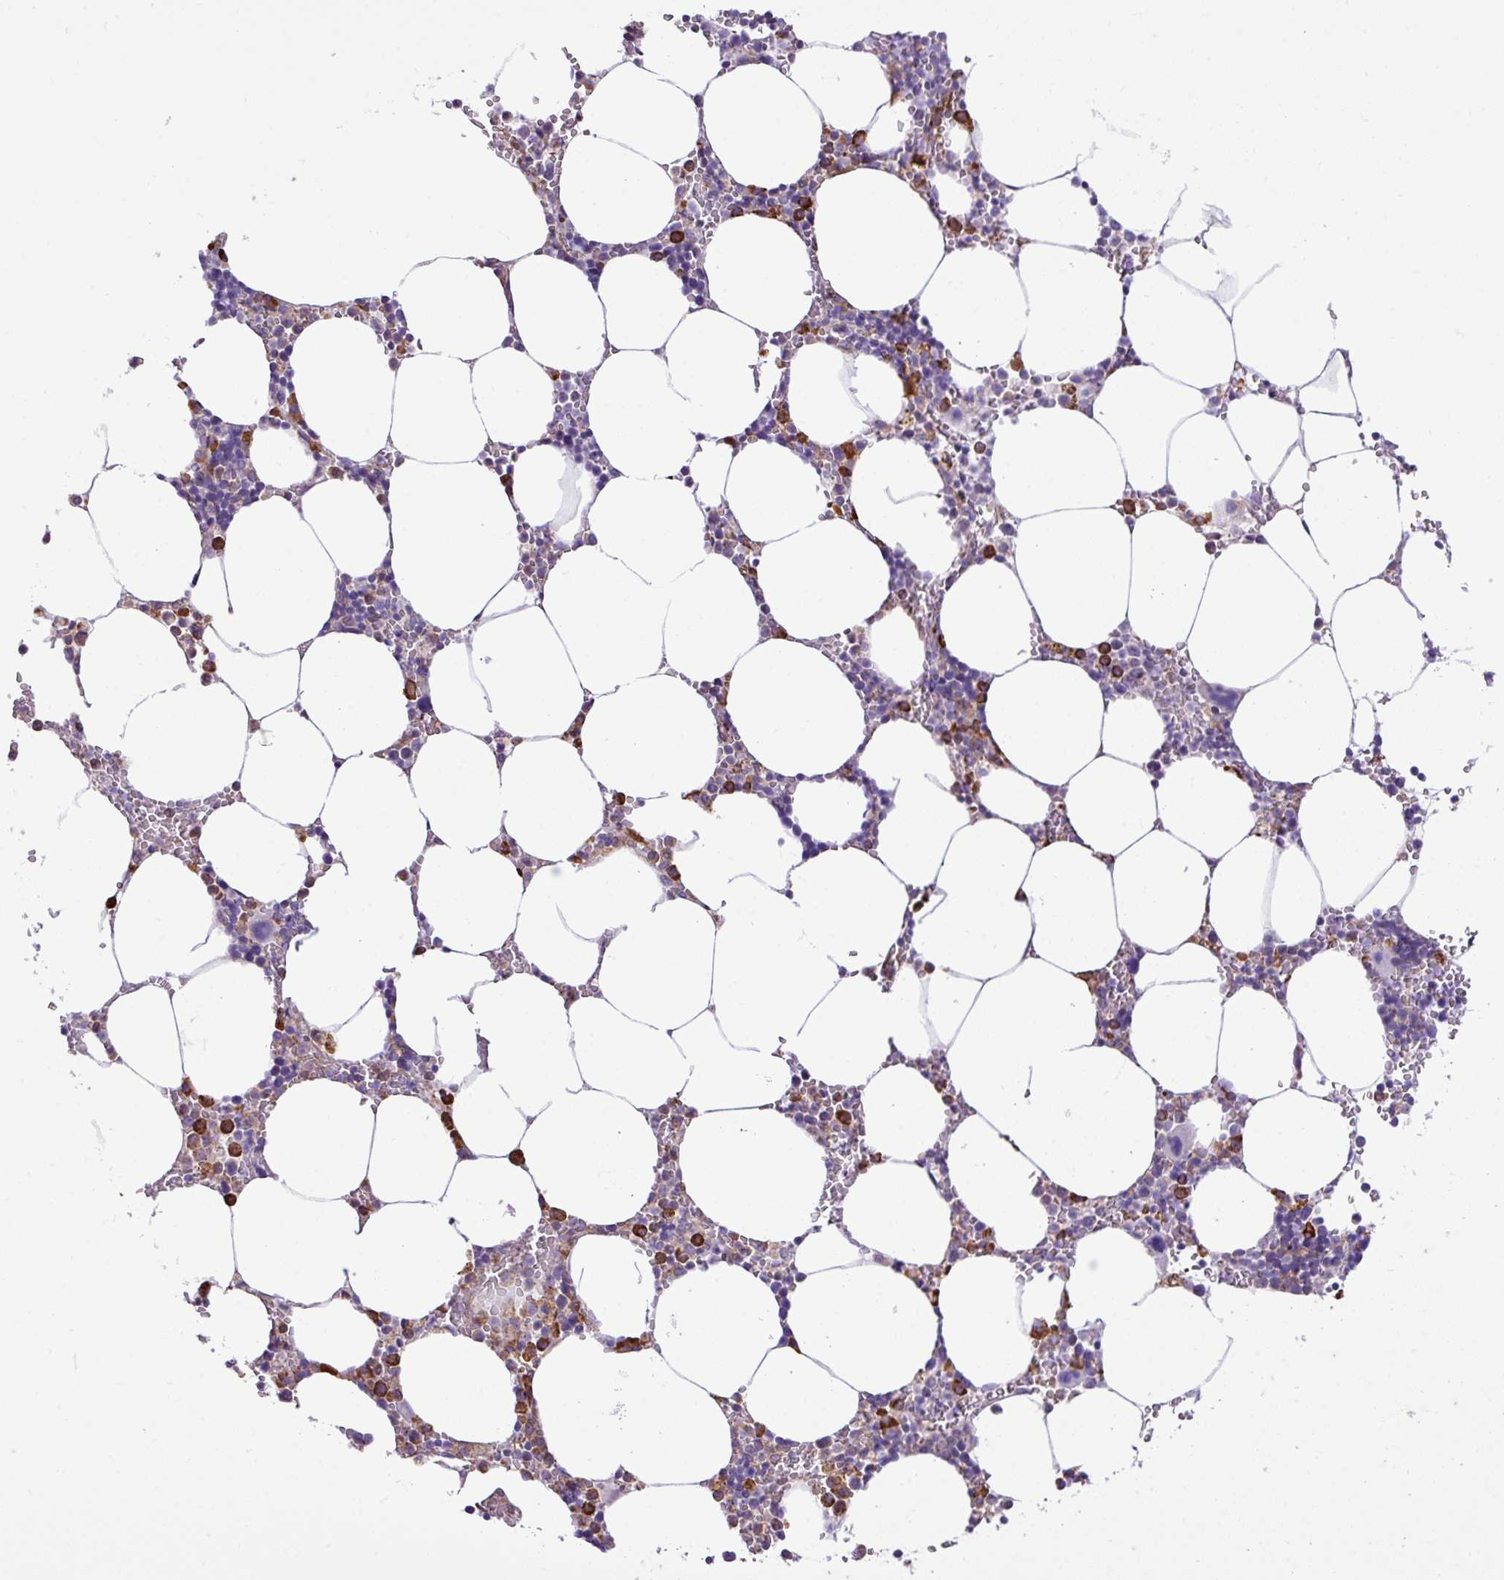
{"staining": {"intensity": "strong", "quantity": "25%-75%", "location": "cytoplasmic/membranous"}, "tissue": "bone marrow", "cell_type": "Hematopoietic cells", "image_type": "normal", "snomed": [{"axis": "morphology", "description": "Normal tissue, NOS"}, {"axis": "topography", "description": "Bone marrow"}], "caption": "The immunohistochemical stain labels strong cytoplasmic/membranous expression in hematopoietic cells of benign bone marrow. The staining was performed using DAB (3,3'-diaminobenzidine), with brown indicating positive protein expression. Nuclei are stained blue with hematoxylin.", "gene": "ZSCAN5A", "patient": {"sex": "male", "age": 70}}